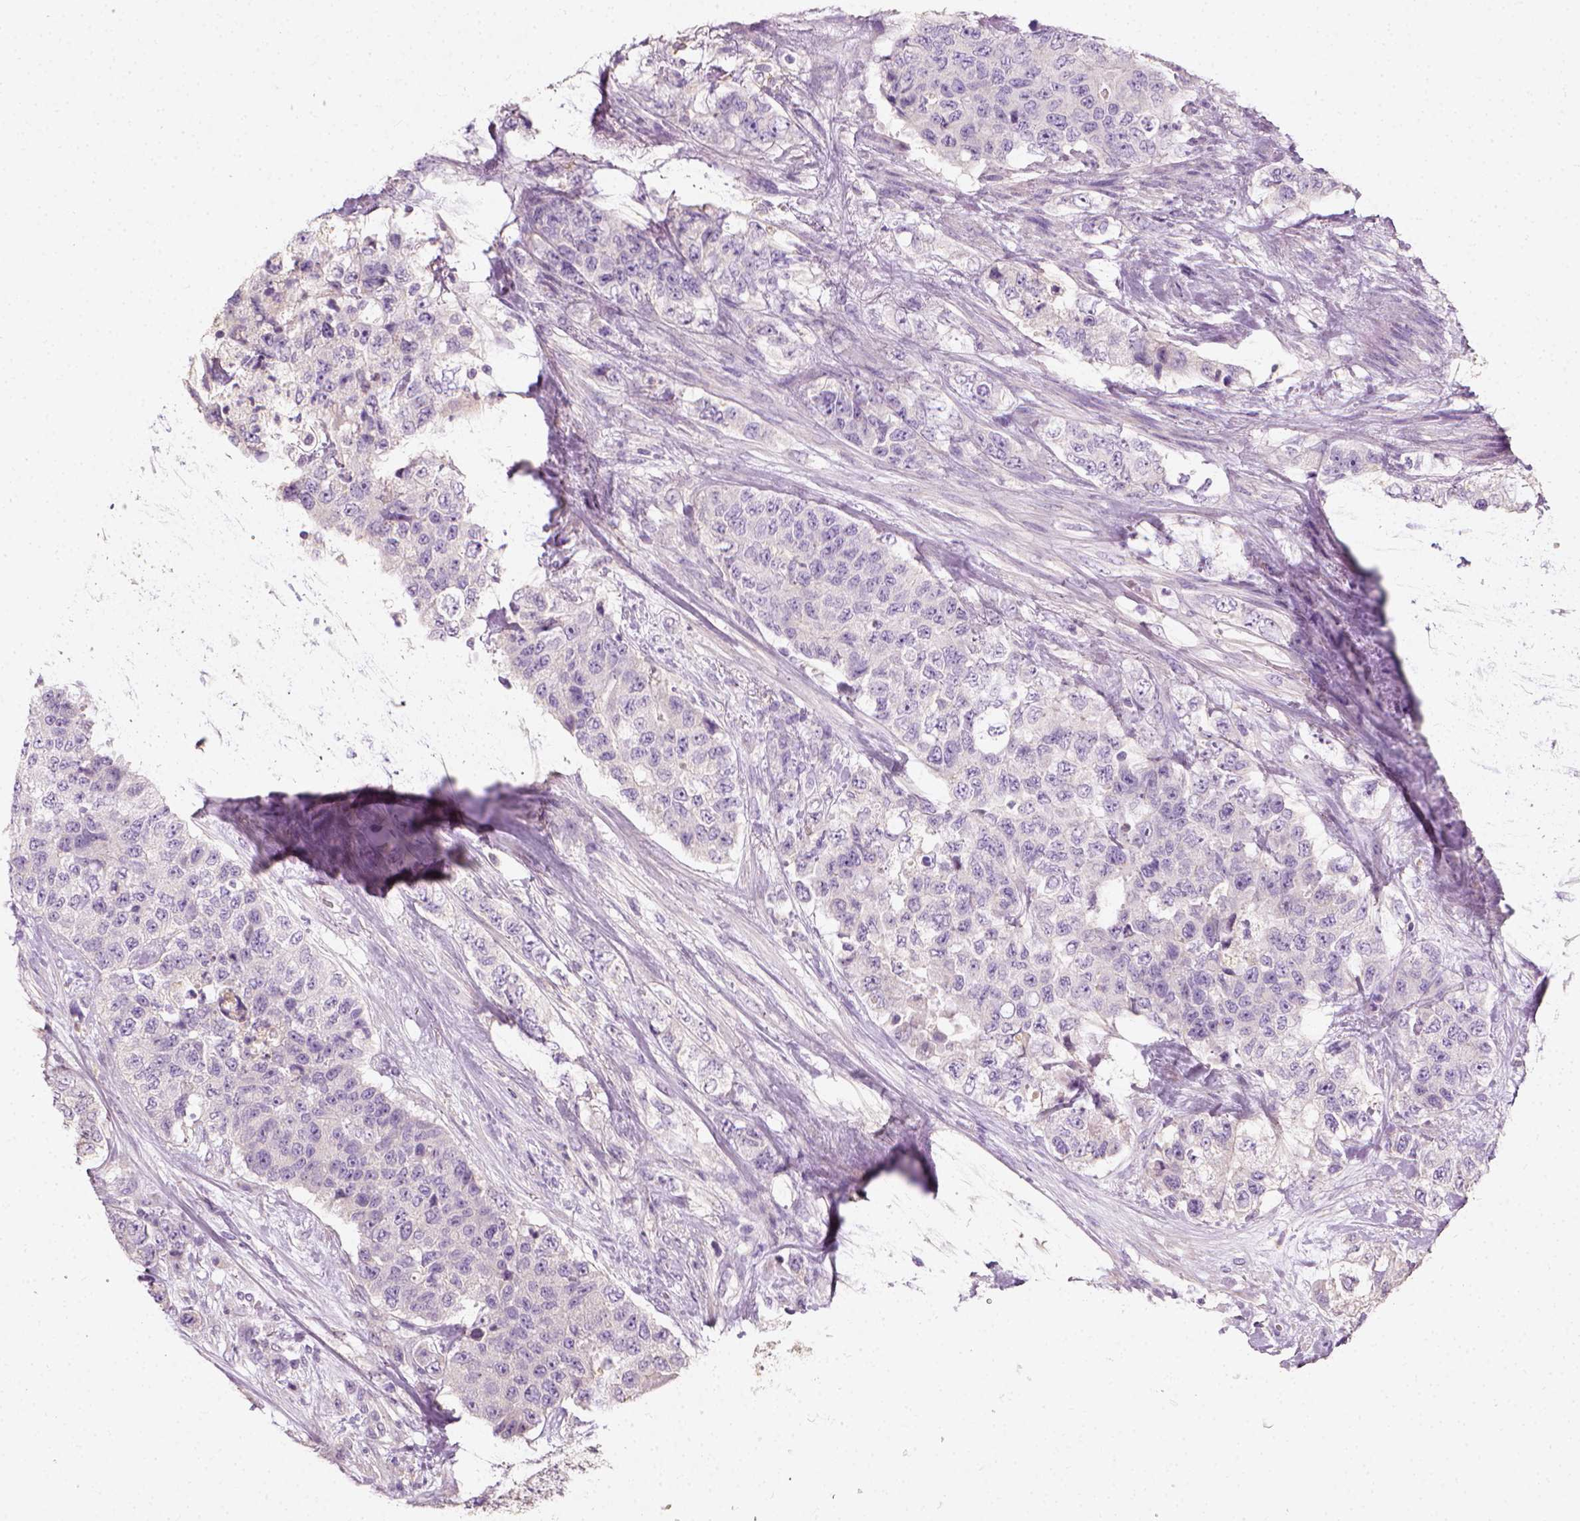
{"staining": {"intensity": "negative", "quantity": "none", "location": "none"}, "tissue": "urothelial cancer", "cell_type": "Tumor cells", "image_type": "cancer", "snomed": [{"axis": "morphology", "description": "Urothelial carcinoma, High grade"}, {"axis": "topography", "description": "Urinary bladder"}], "caption": "A micrograph of human high-grade urothelial carcinoma is negative for staining in tumor cells.", "gene": "DHCR24", "patient": {"sex": "female", "age": 78}}